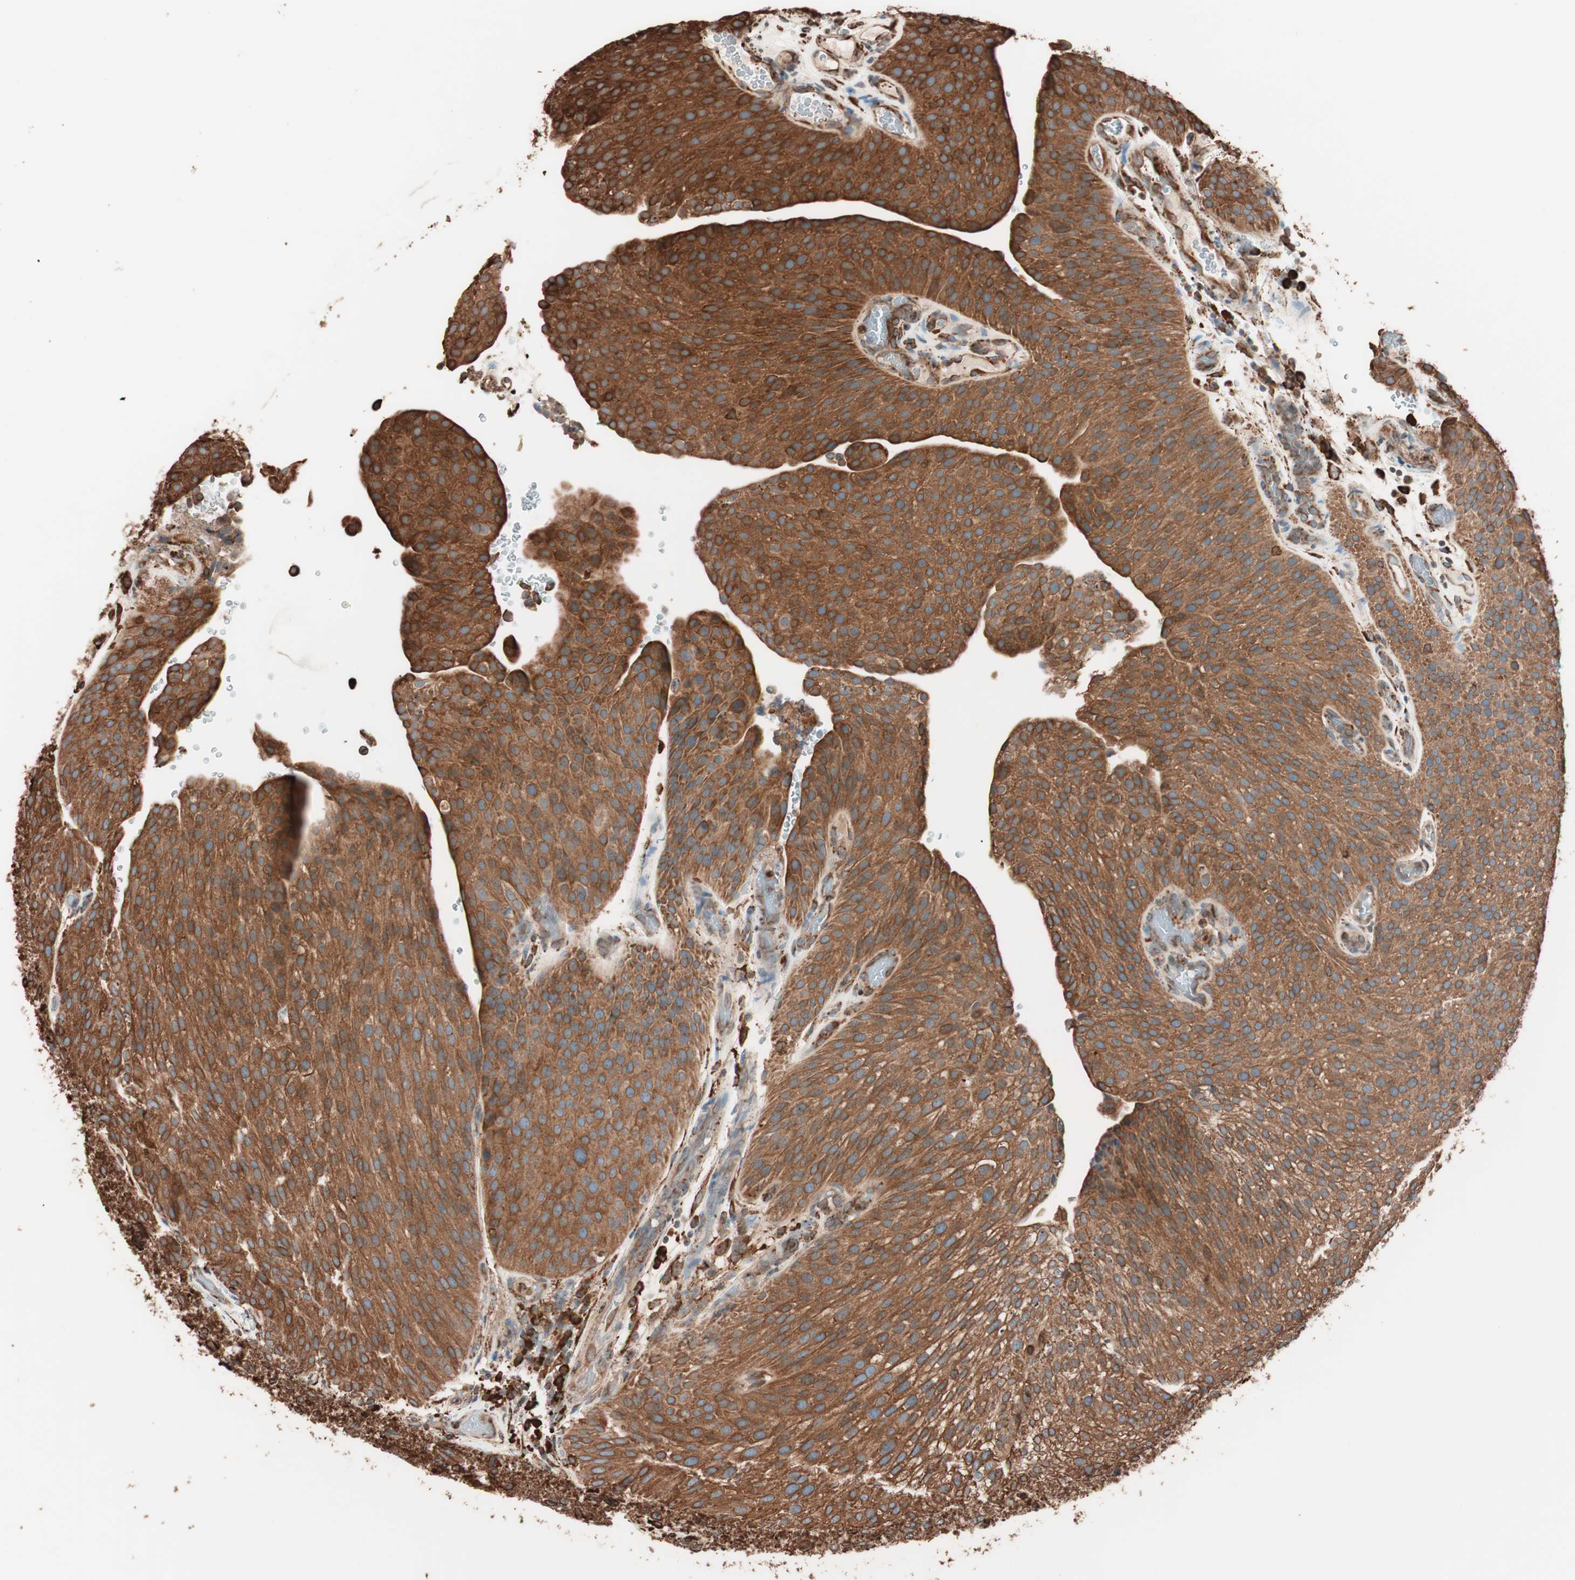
{"staining": {"intensity": "strong", "quantity": ">75%", "location": "cytoplasmic/membranous"}, "tissue": "urothelial cancer", "cell_type": "Tumor cells", "image_type": "cancer", "snomed": [{"axis": "morphology", "description": "Urothelial carcinoma, Low grade"}, {"axis": "topography", "description": "Smooth muscle"}, {"axis": "topography", "description": "Urinary bladder"}], "caption": "Protein staining exhibits strong cytoplasmic/membranous positivity in approximately >75% of tumor cells in urothelial cancer.", "gene": "VEGFA", "patient": {"sex": "male", "age": 60}}